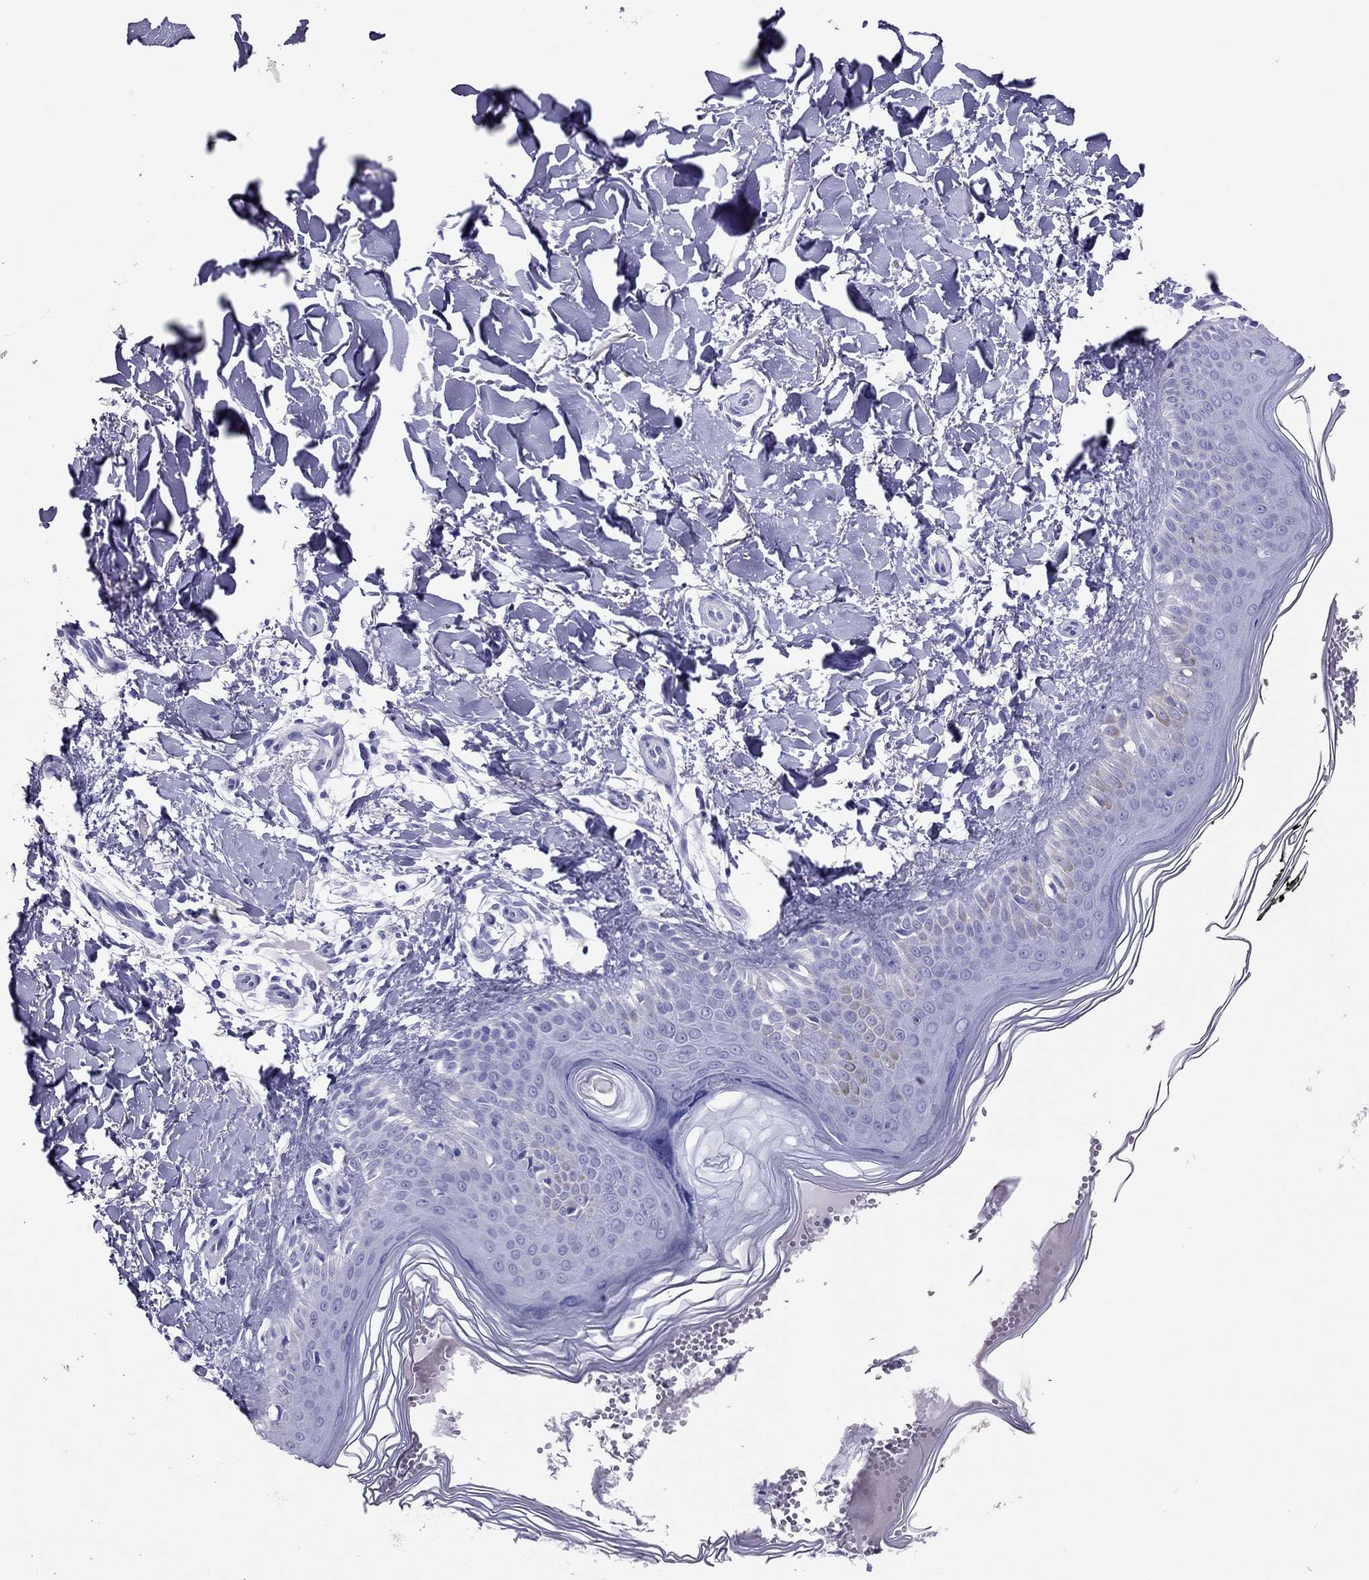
{"staining": {"intensity": "negative", "quantity": "none", "location": "none"}, "tissue": "melanoma", "cell_type": "Tumor cells", "image_type": "cancer", "snomed": [{"axis": "morphology", "description": "Malignant melanoma, NOS"}, {"axis": "topography", "description": "Skin"}], "caption": "DAB (3,3'-diaminobenzidine) immunohistochemical staining of human melanoma exhibits no significant positivity in tumor cells.", "gene": "TSHB", "patient": {"sex": "female", "age": 73}}